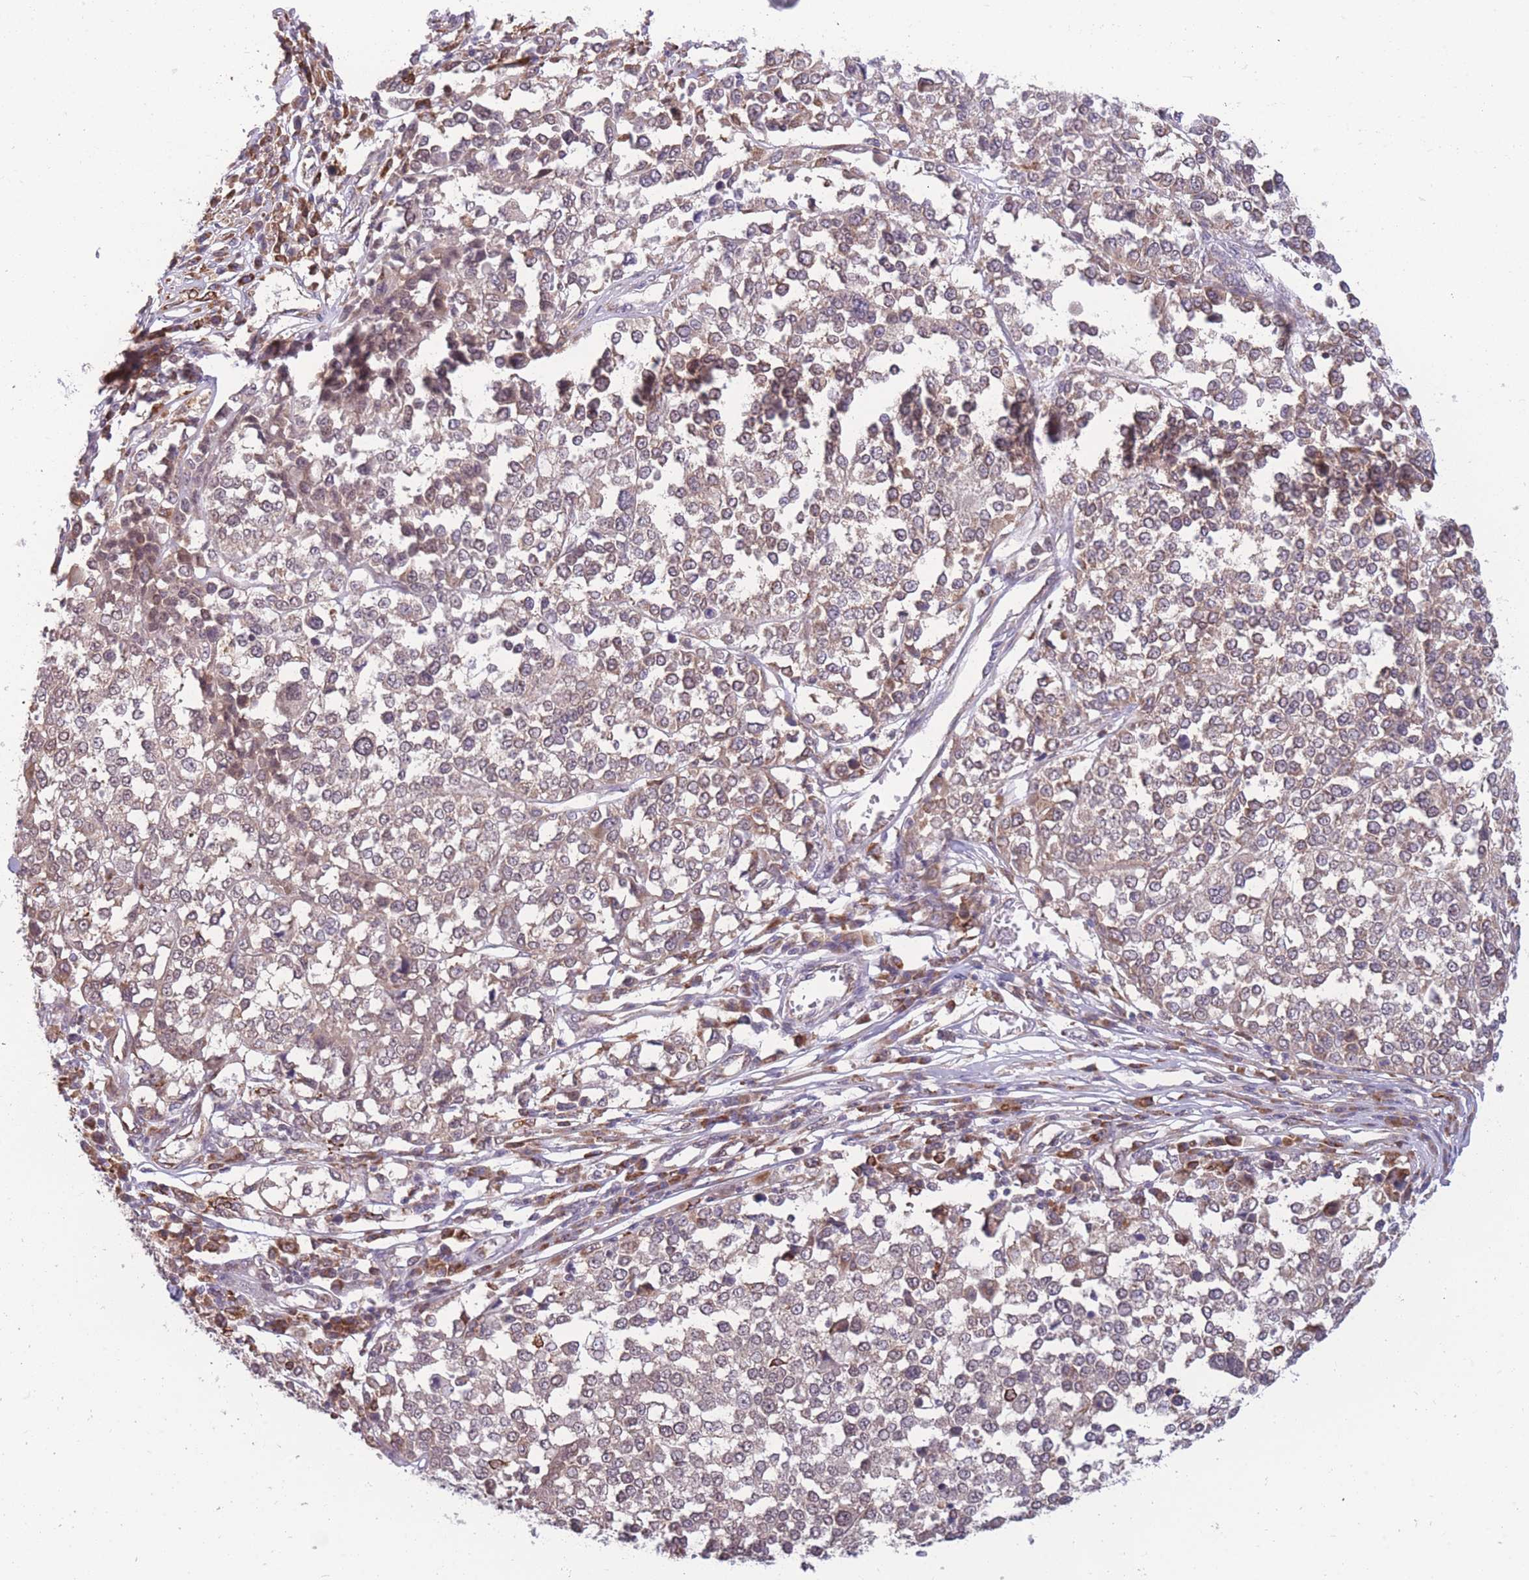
{"staining": {"intensity": "weak", "quantity": ">75%", "location": "cytoplasmic/membranous"}, "tissue": "melanoma", "cell_type": "Tumor cells", "image_type": "cancer", "snomed": [{"axis": "morphology", "description": "Malignant melanoma, Metastatic site"}, {"axis": "topography", "description": "Lymph node"}], "caption": "A histopathology image showing weak cytoplasmic/membranous expression in approximately >75% of tumor cells in malignant melanoma (metastatic site), as visualized by brown immunohistochemical staining.", "gene": "TMEM121", "patient": {"sex": "male", "age": 44}}